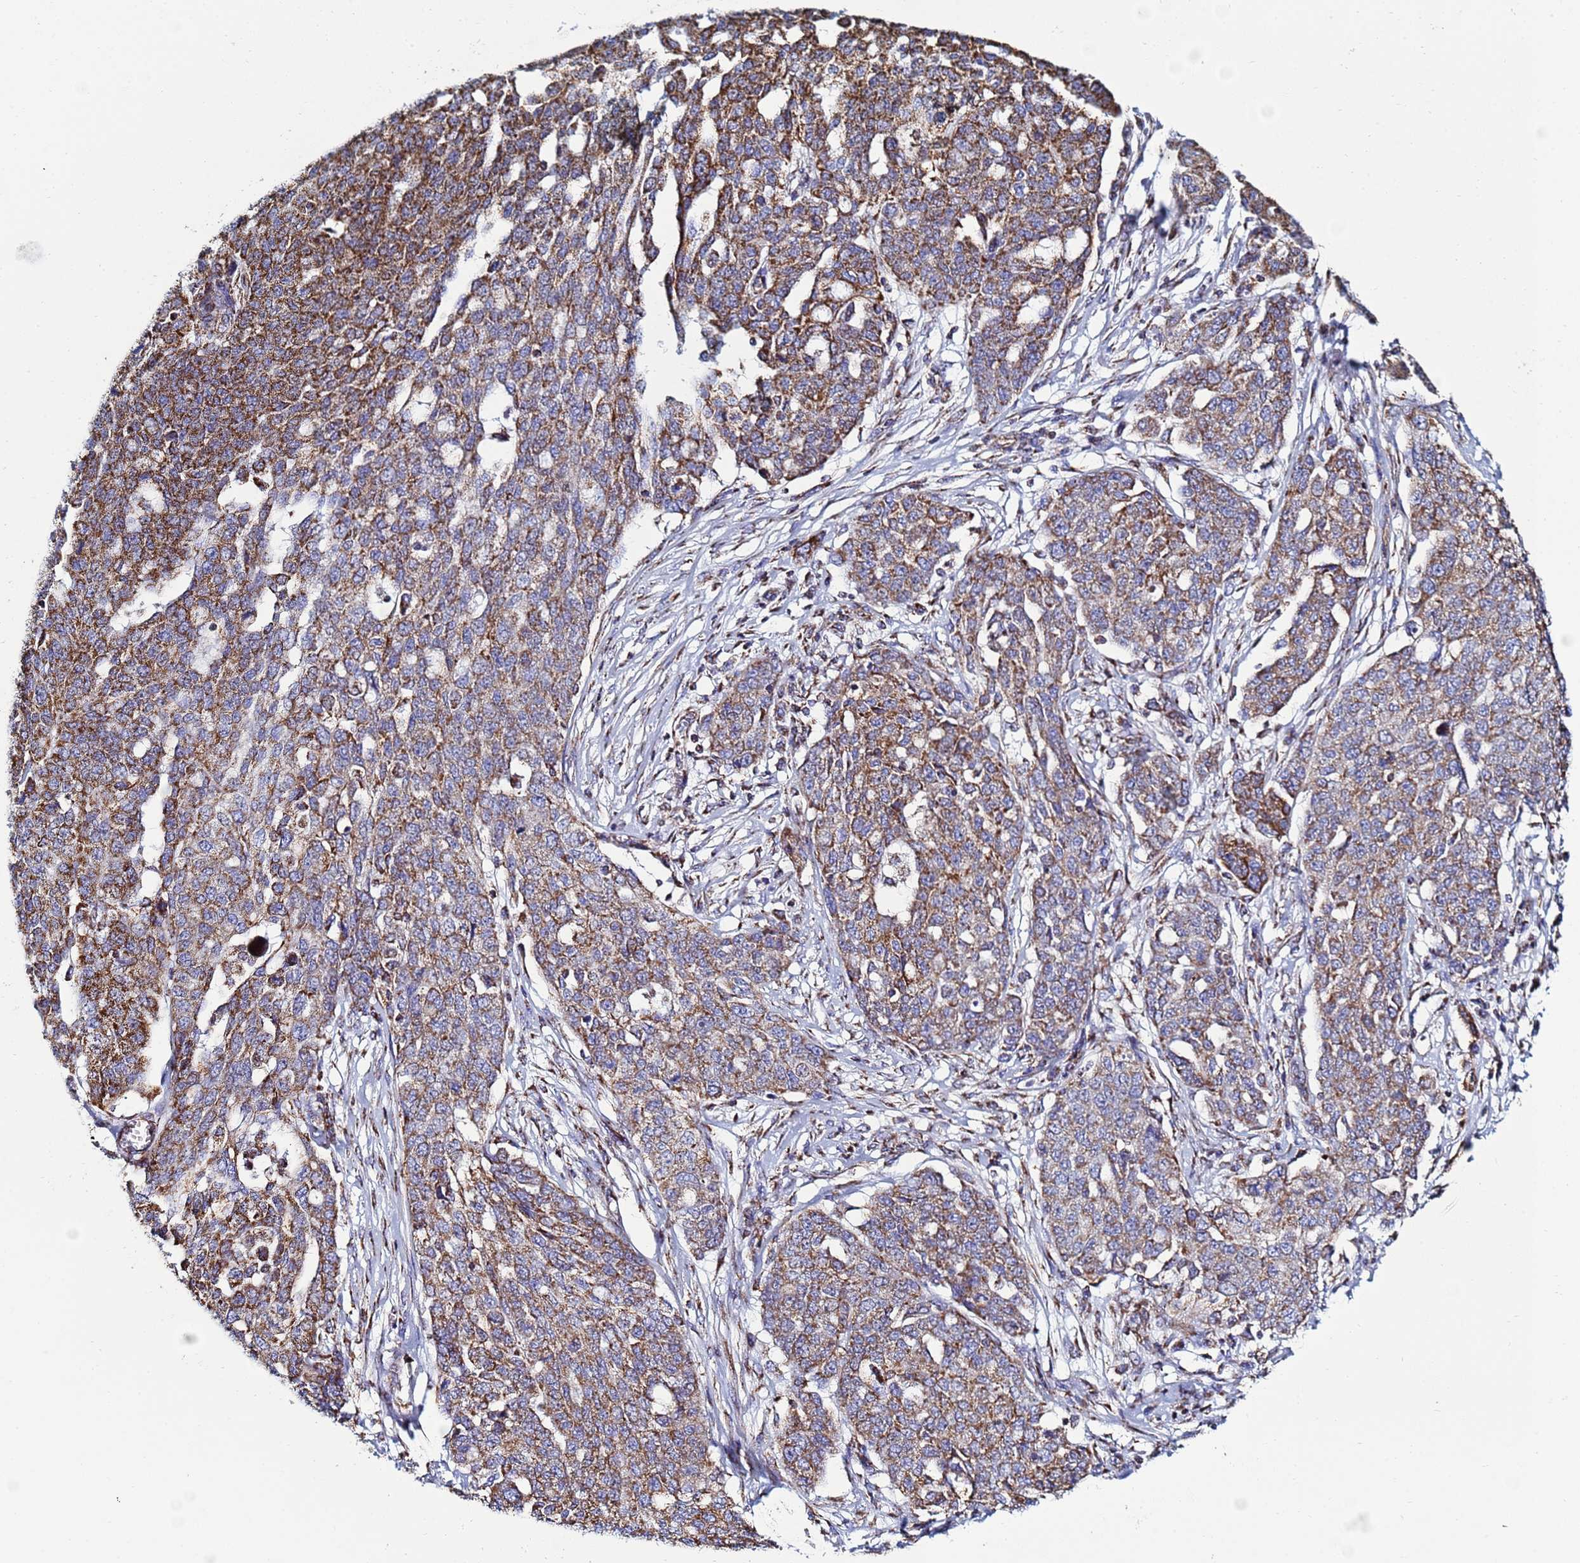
{"staining": {"intensity": "moderate", "quantity": ">75%", "location": "cytoplasmic/membranous"}, "tissue": "ovarian cancer", "cell_type": "Tumor cells", "image_type": "cancer", "snomed": [{"axis": "morphology", "description": "Cystadenocarcinoma, serous, NOS"}, {"axis": "topography", "description": "Soft tissue"}, {"axis": "topography", "description": "Ovary"}], "caption": "Approximately >75% of tumor cells in human ovarian serous cystadenocarcinoma show moderate cytoplasmic/membranous protein positivity as visualized by brown immunohistochemical staining.", "gene": "COQ4", "patient": {"sex": "female", "age": 57}}